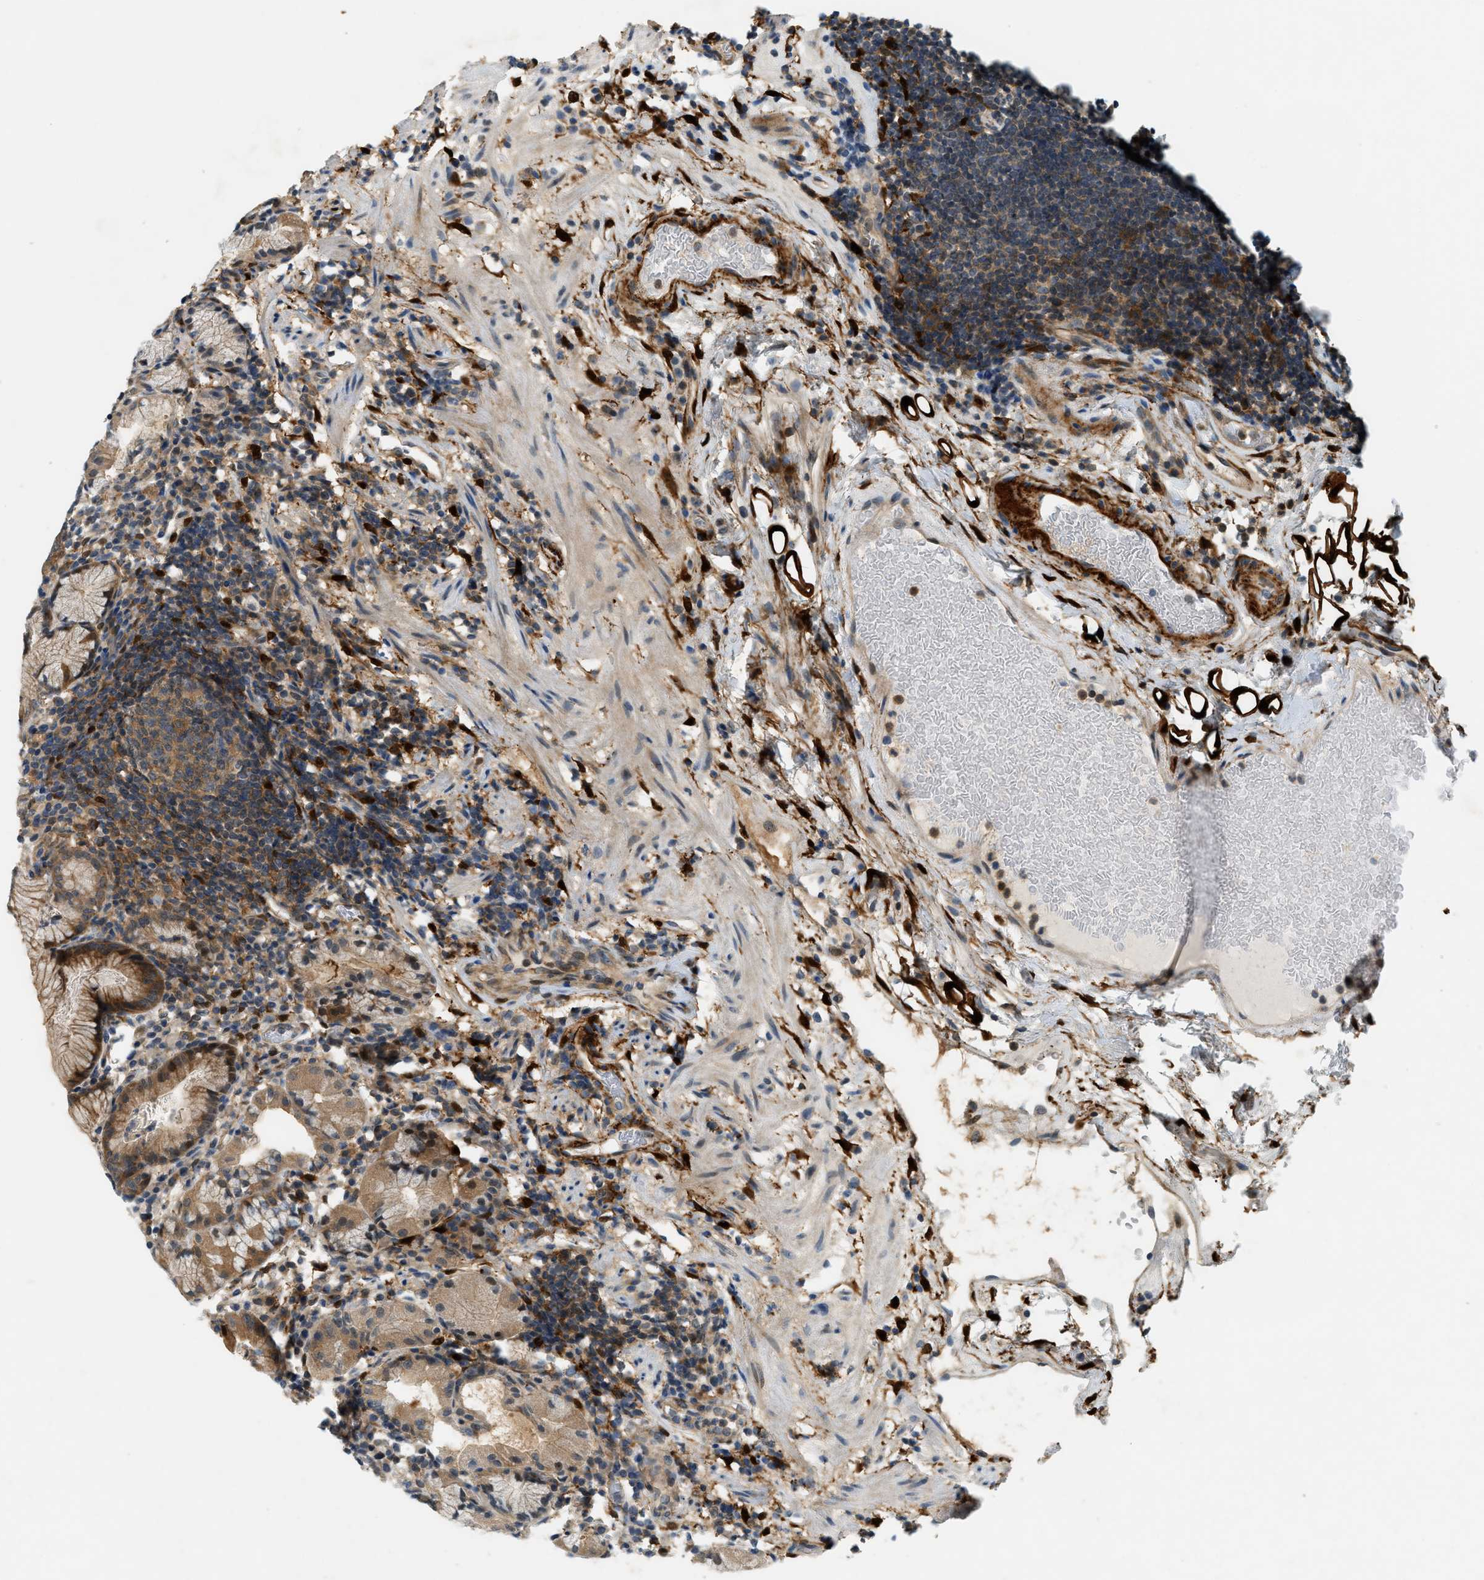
{"staining": {"intensity": "moderate", "quantity": "25%-75%", "location": "cytoplasmic/membranous"}, "tissue": "stomach", "cell_type": "Glandular cells", "image_type": "normal", "snomed": [{"axis": "morphology", "description": "Normal tissue, NOS"}, {"axis": "topography", "description": "Stomach"}, {"axis": "topography", "description": "Stomach, lower"}], "caption": "This image shows immunohistochemistry staining of normal human stomach, with medium moderate cytoplasmic/membranous expression in approximately 25%-75% of glandular cells.", "gene": "PDCL3", "patient": {"sex": "female", "age": 75}}